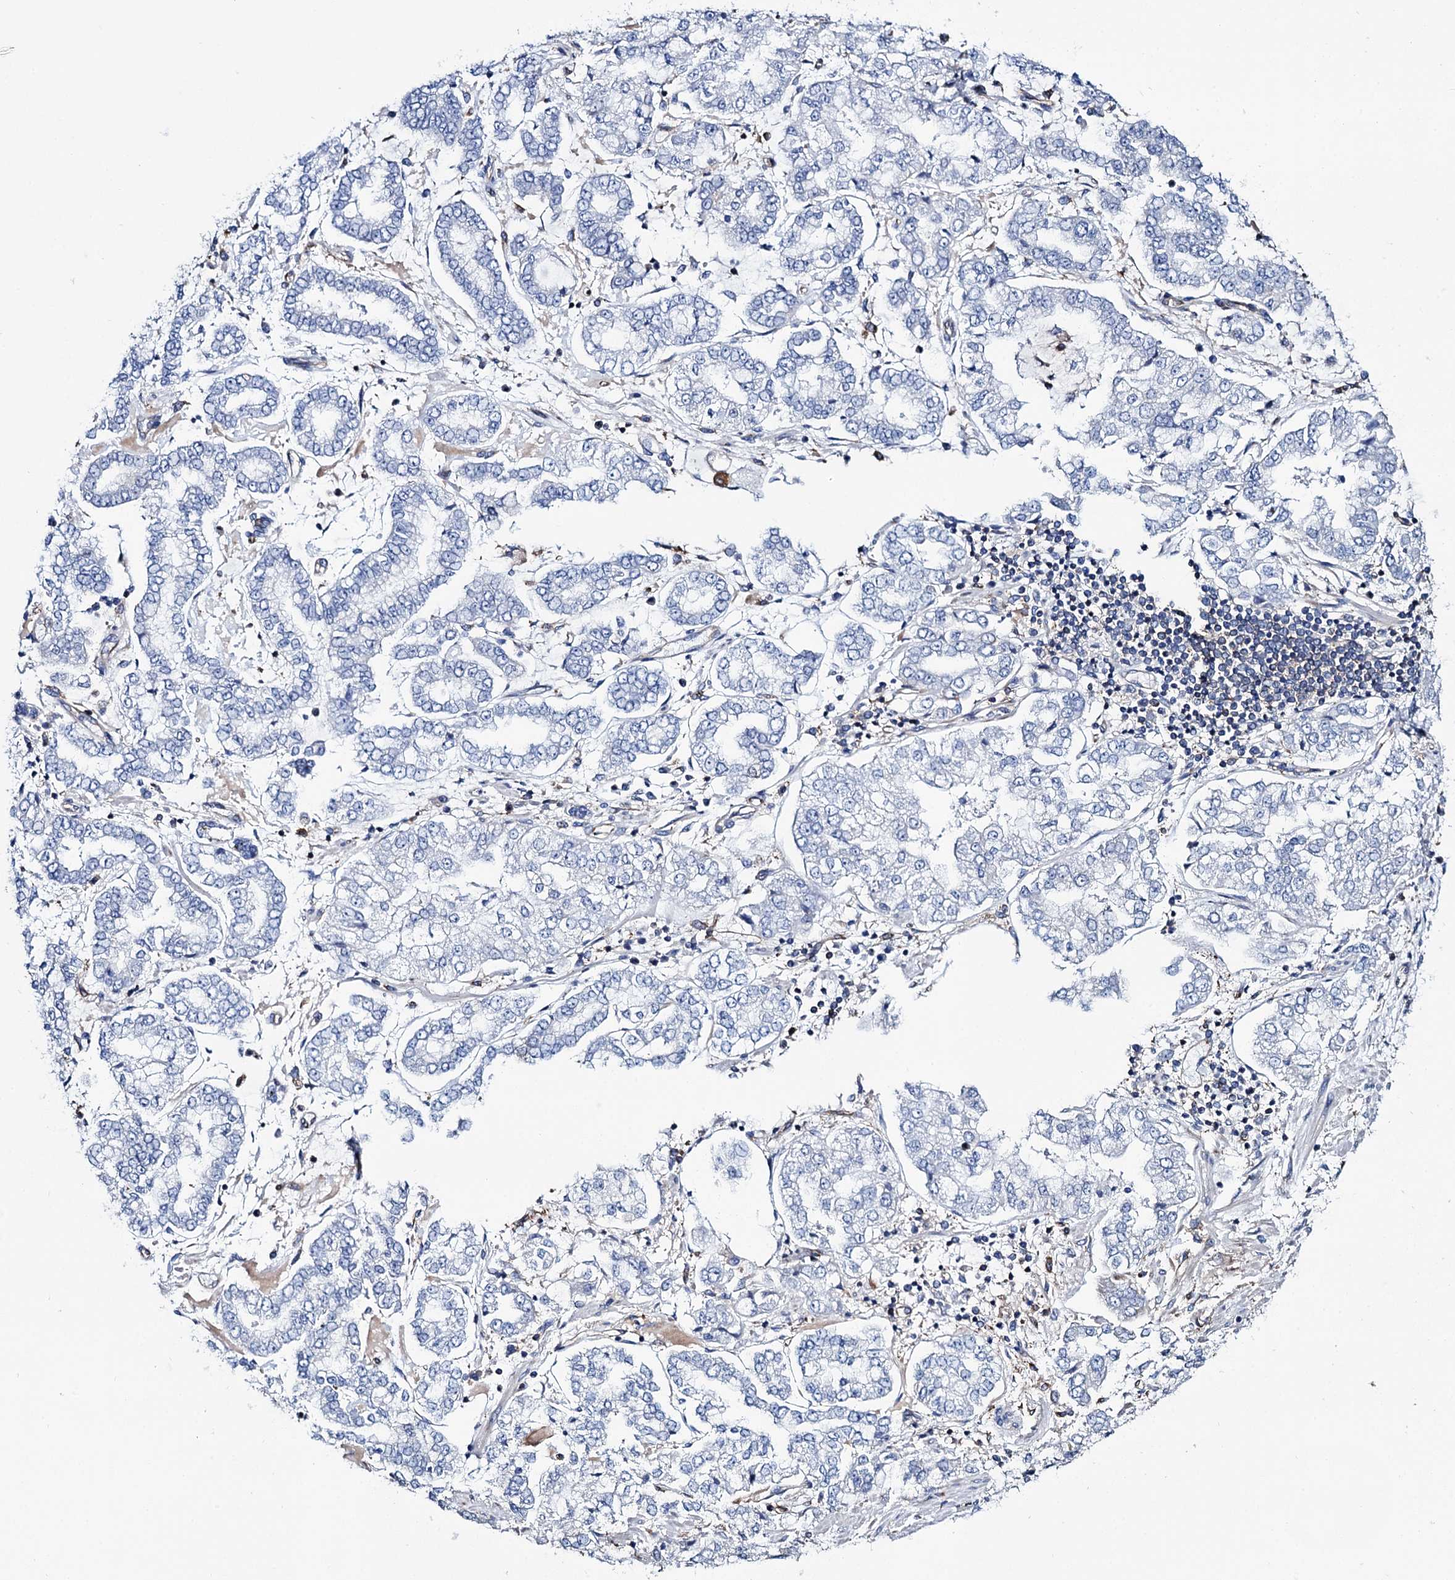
{"staining": {"intensity": "negative", "quantity": "none", "location": "none"}, "tissue": "stomach cancer", "cell_type": "Tumor cells", "image_type": "cancer", "snomed": [{"axis": "morphology", "description": "Adenocarcinoma, NOS"}, {"axis": "topography", "description": "Stomach"}], "caption": "High power microscopy micrograph of an immunohistochemistry histopathology image of stomach adenocarcinoma, revealing no significant positivity in tumor cells.", "gene": "SCPEP1", "patient": {"sex": "male", "age": 76}}